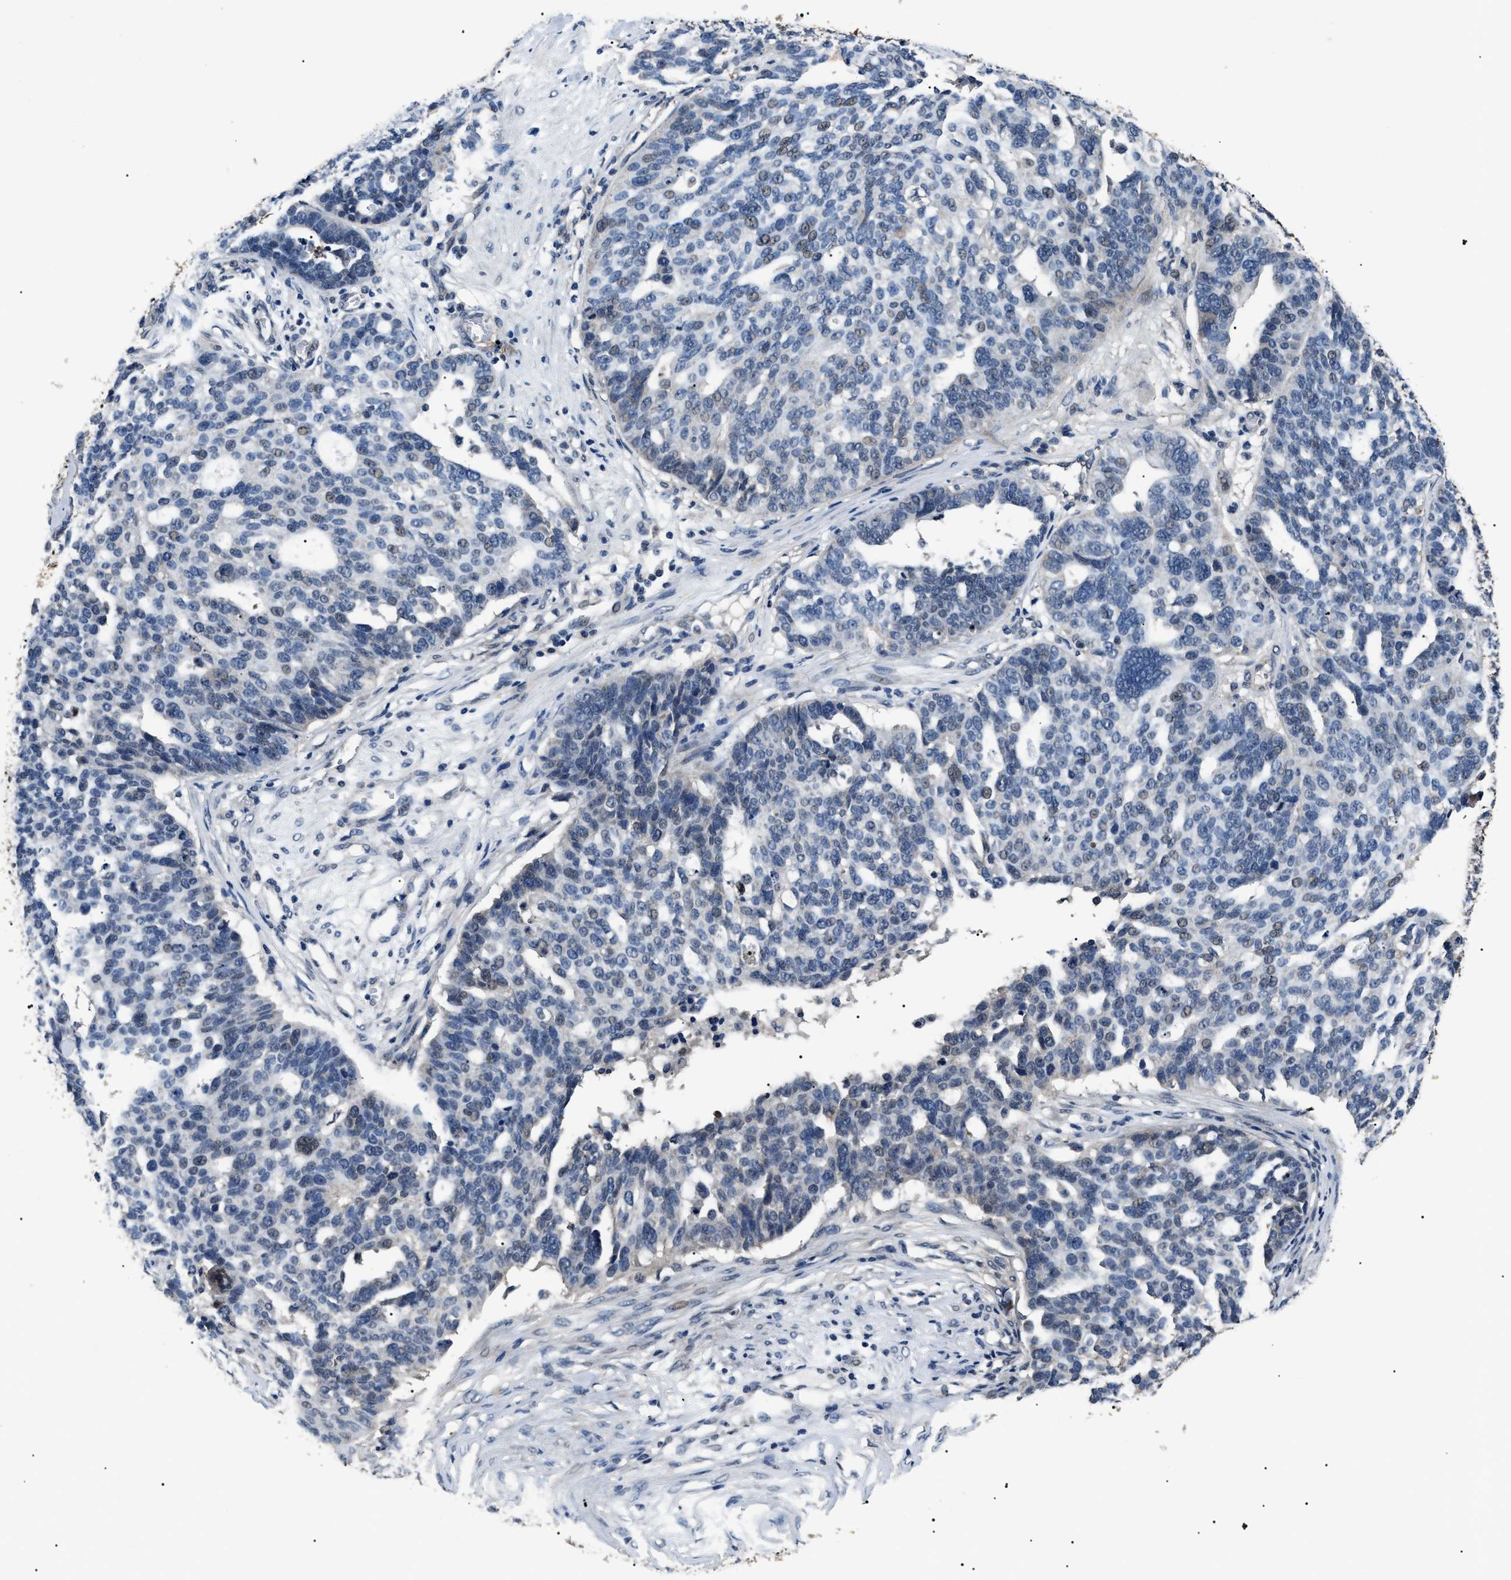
{"staining": {"intensity": "weak", "quantity": "<25%", "location": "nuclear"}, "tissue": "ovarian cancer", "cell_type": "Tumor cells", "image_type": "cancer", "snomed": [{"axis": "morphology", "description": "Cystadenocarcinoma, serous, NOS"}, {"axis": "topography", "description": "Ovary"}], "caption": "There is no significant positivity in tumor cells of serous cystadenocarcinoma (ovarian).", "gene": "ANP32E", "patient": {"sex": "female", "age": 59}}